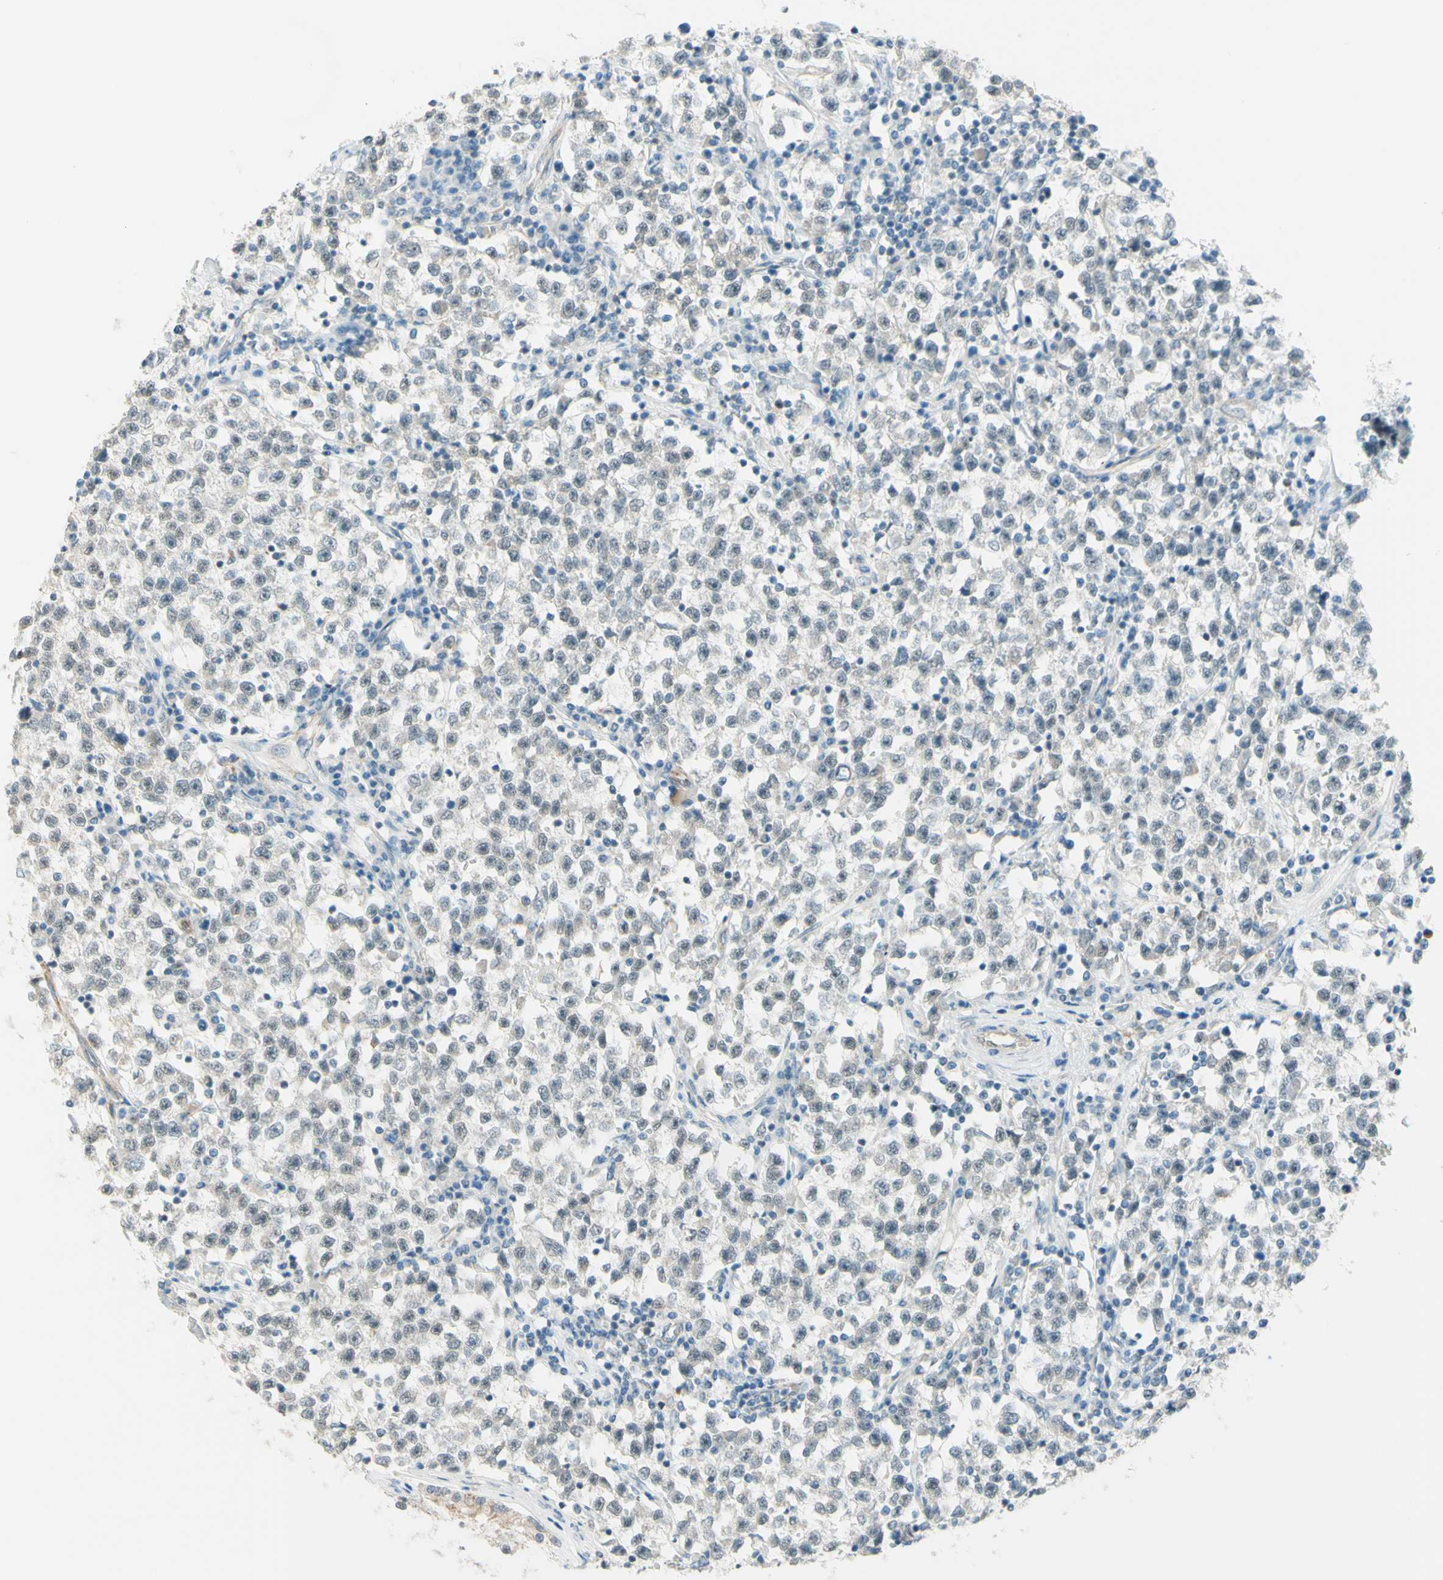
{"staining": {"intensity": "weak", "quantity": "<25%", "location": "nuclear"}, "tissue": "testis cancer", "cell_type": "Tumor cells", "image_type": "cancer", "snomed": [{"axis": "morphology", "description": "Seminoma, NOS"}, {"axis": "topography", "description": "Testis"}], "caption": "Tumor cells show no significant staining in testis cancer.", "gene": "JPH1", "patient": {"sex": "male", "age": 22}}